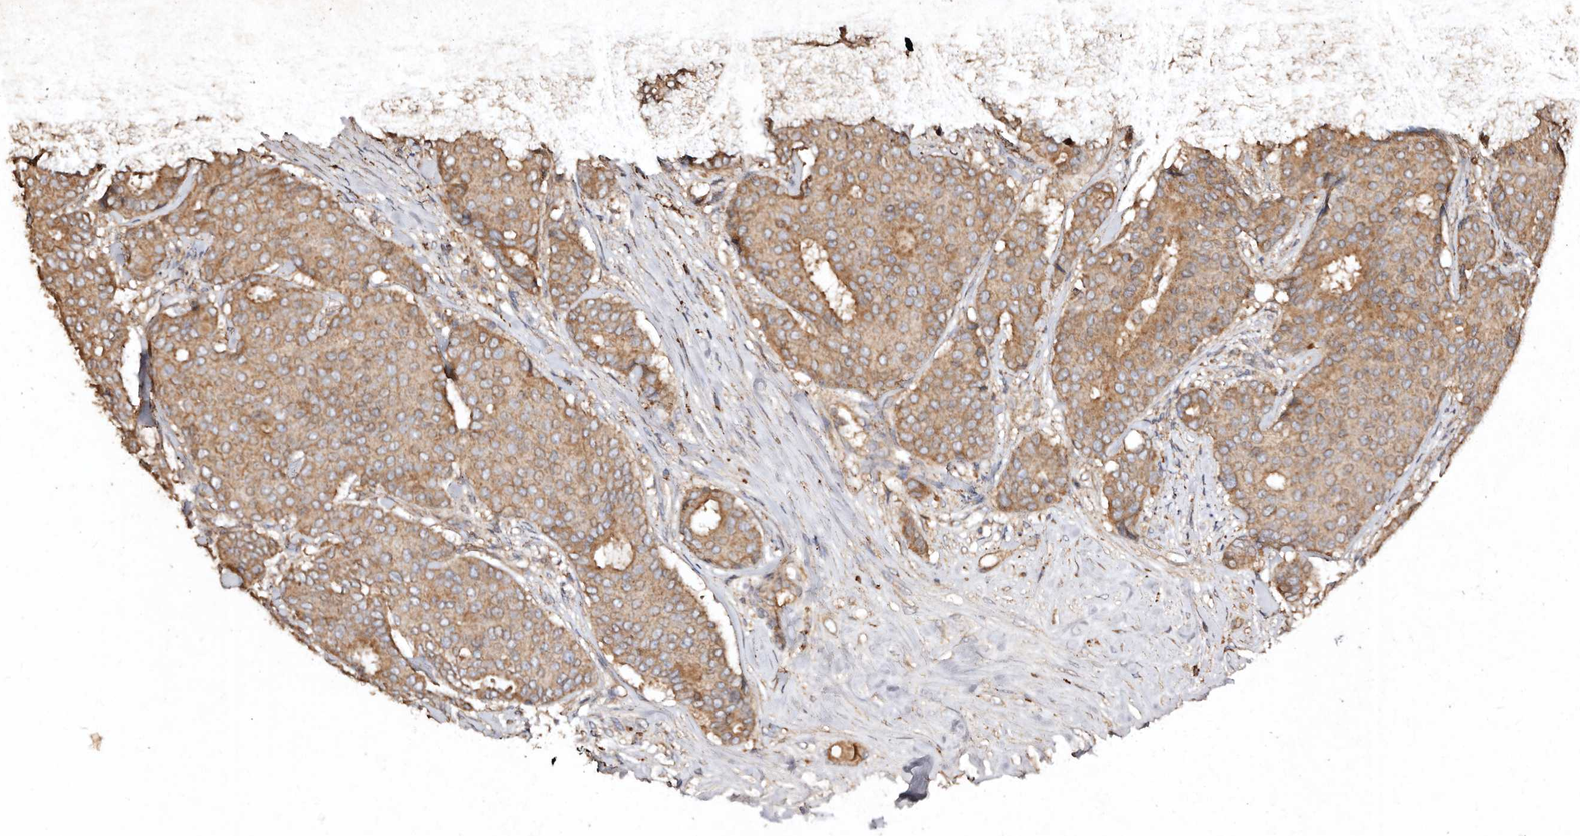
{"staining": {"intensity": "moderate", "quantity": ">75%", "location": "cytoplasmic/membranous"}, "tissue": "breast cancer", "cell_type": "Tumor cells", "image_type": "cancer", "snomed": [{"axis": "morphology", "description": "Duct carcinoma"}, {"axis": "topography", "description": "Breast"}], "caption": "Protein analysis of breast cancer tissue exhibits moderate cytoplasmic/membranous positivity in about >75% of tumor cells.", "gene": "FARS2", "patient": {"sex": "female", "age": 75}}